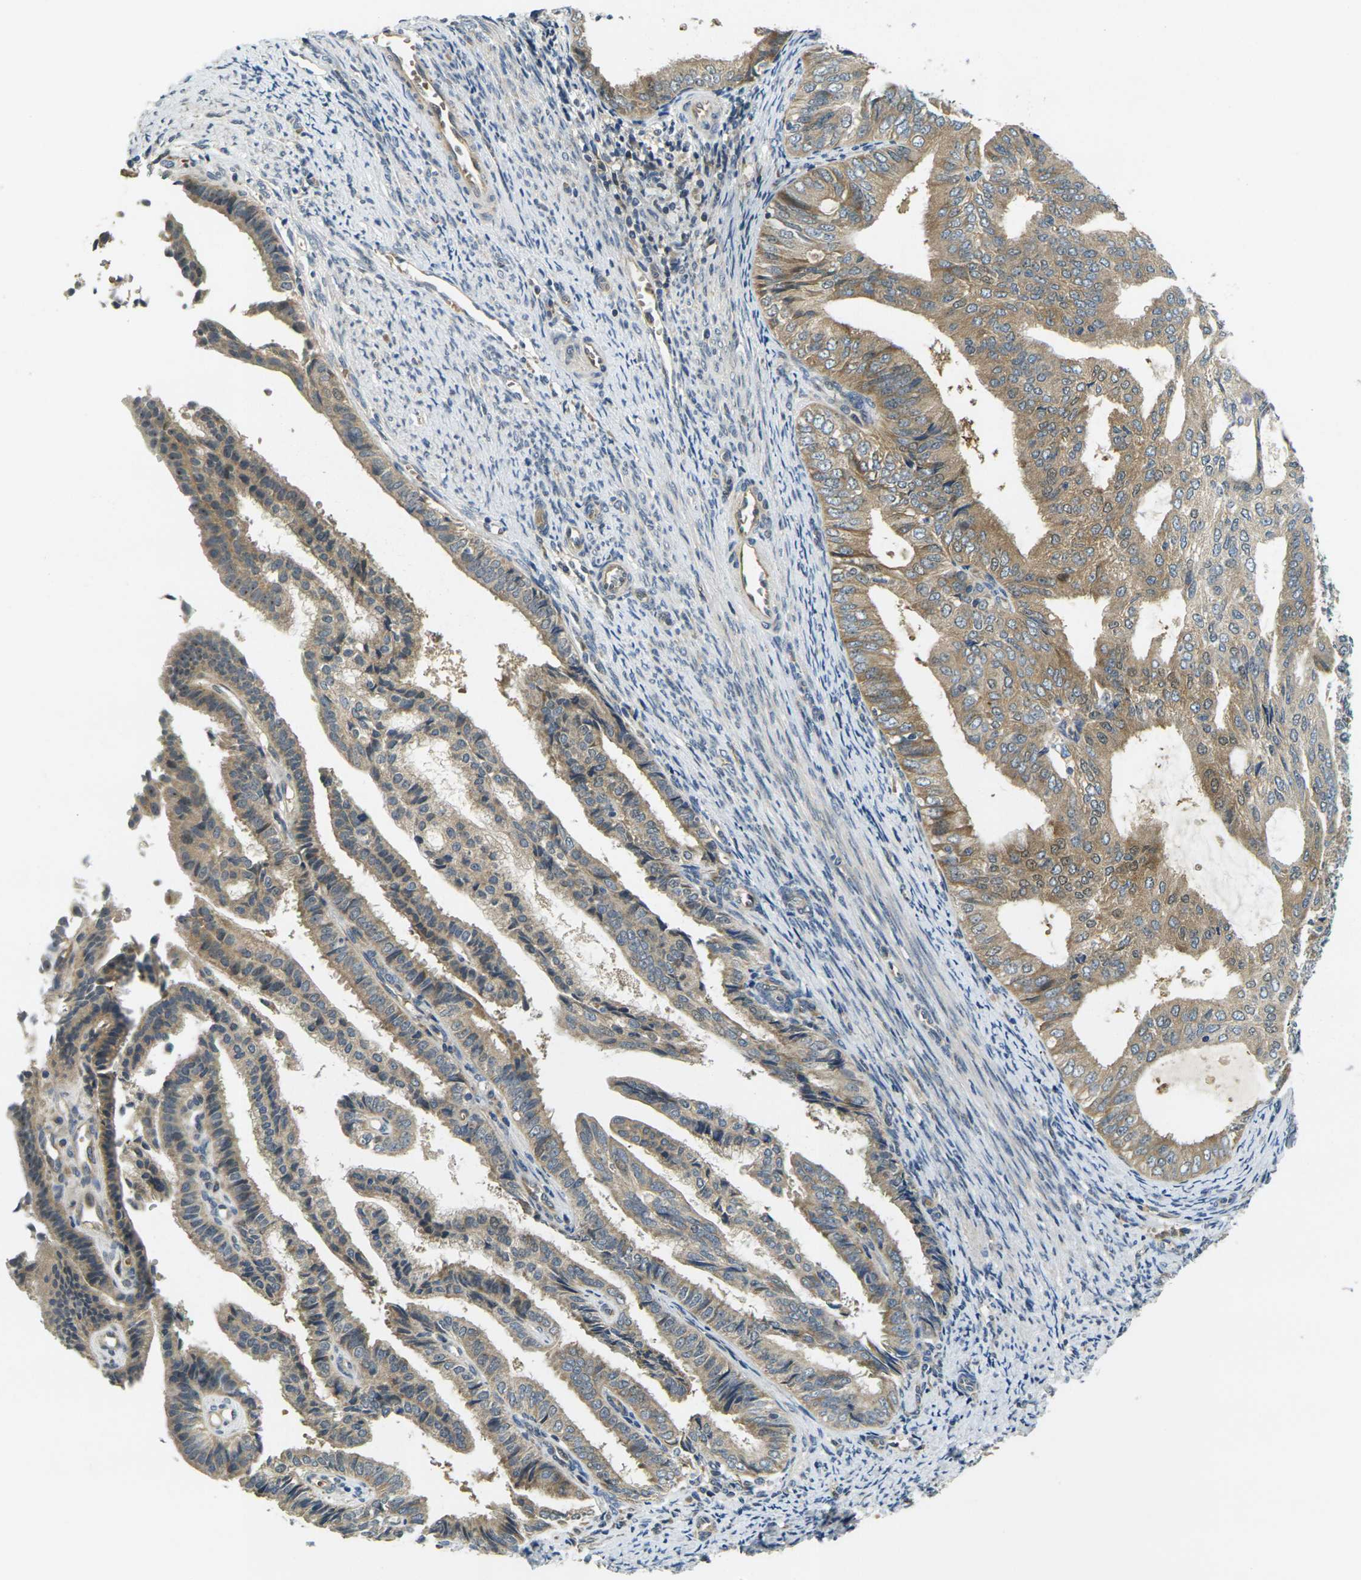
{"staining": {"intensity": "moderate", "quantity": "25%-75%", "location": "cytoplasmic/membranous"}, "tissue": "endometrial cancer", "cell_type": "Tumor cells", "image_type": "cancer", "snomed": [{"axis": "morphology", "description": "Adenocarcinoma, NOS"}, {"axis": "topography", "description": "Endometrium"}], "caption": "Tumor cells reveal medium levels of moderate cytoplasmic/membranous staining in approximately 25%-75% of cells in endometrial cancer (adenocarcinoma). (DAB (3,3'-diaminobenzidine) = brown stain, brightfield microscopy at high magnification).", "gene": "MINAR2", "patient": {"sex": "female", "age": 58}}